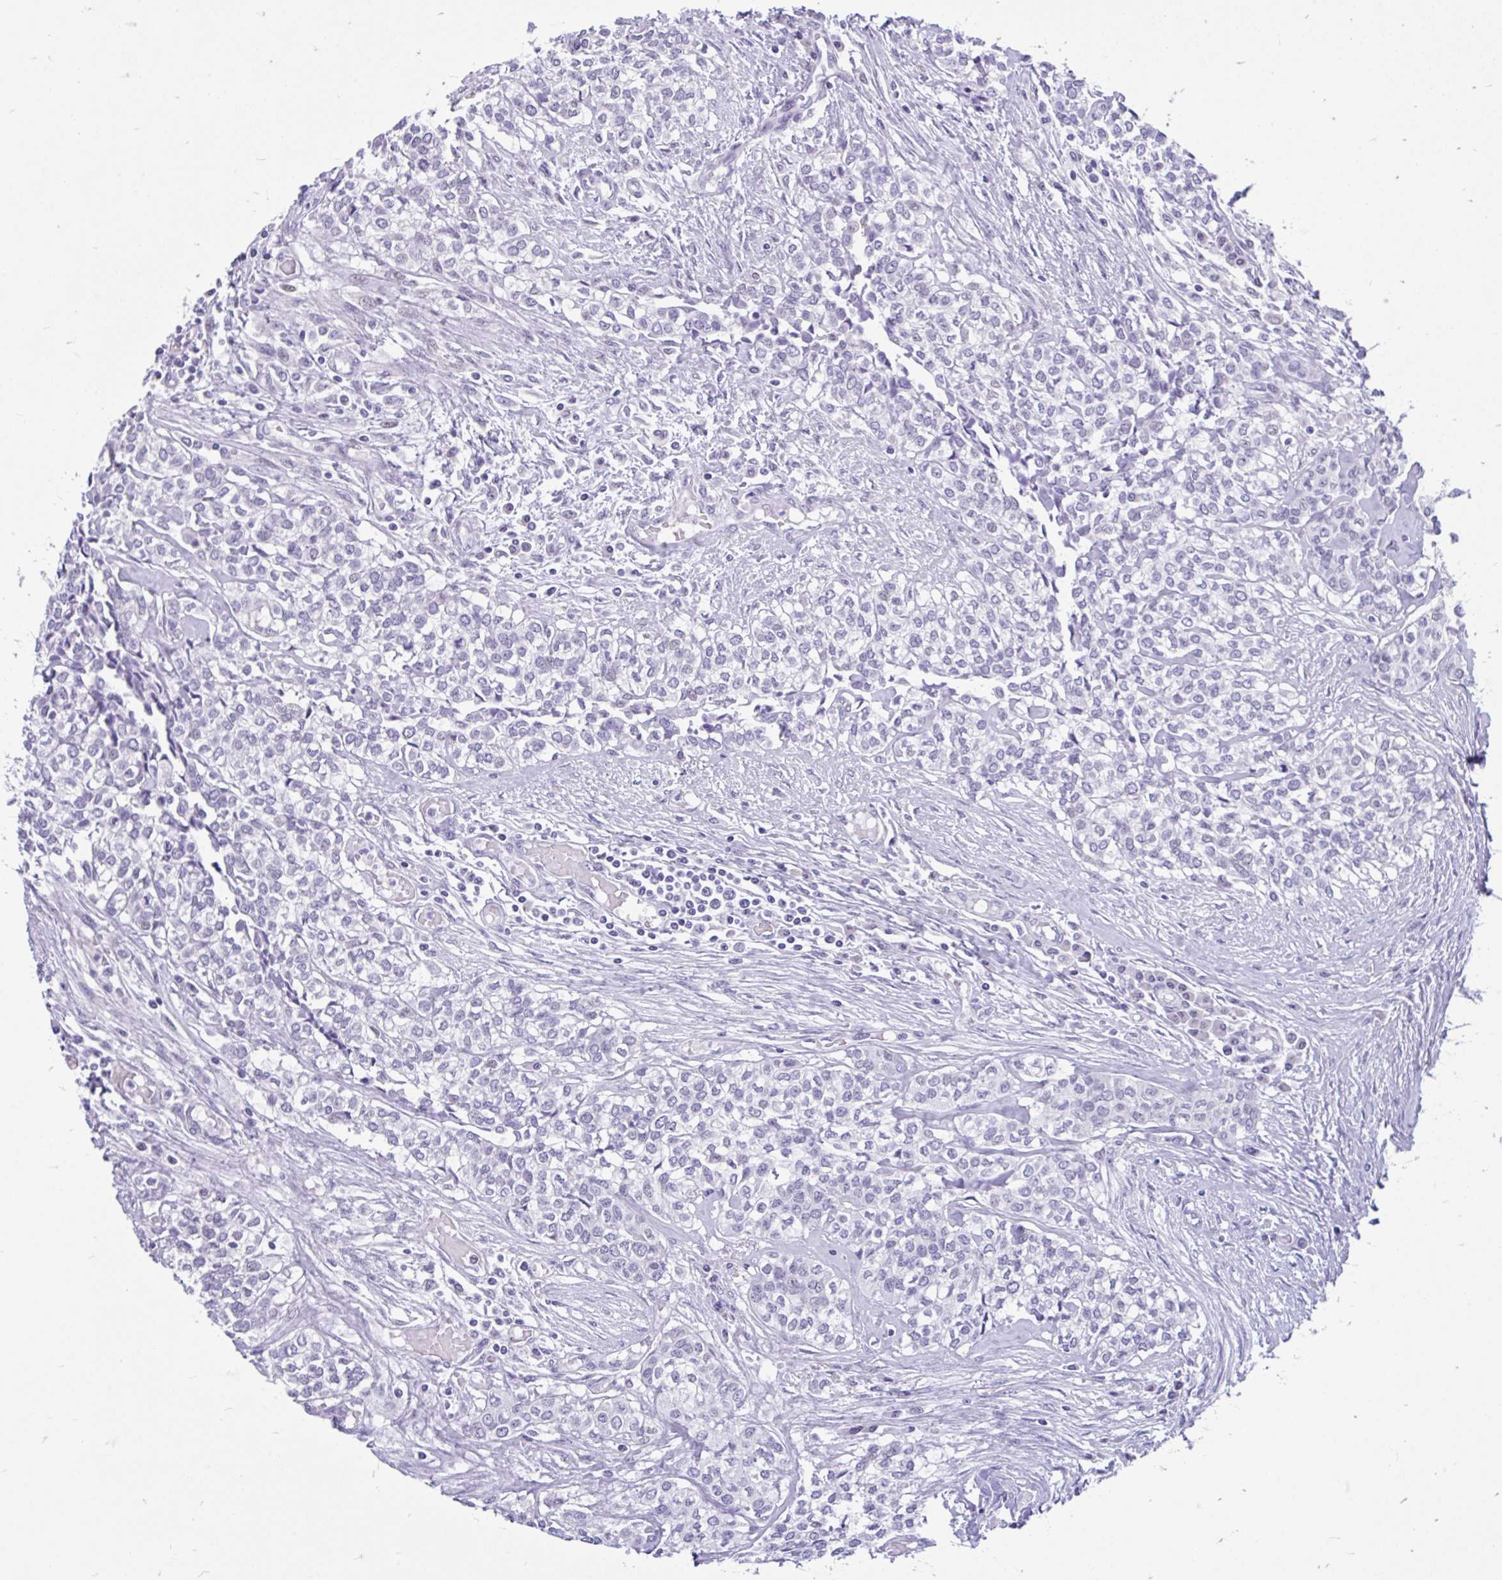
{"staining": {"intensity": "negative", "quantity": "none", "location": "none"}, "tissue": "head and neck cancer", "cell_type": "Tumor cells", "image_type": "cancer", "snomed": [{"axis": "morphology", "description": "Adenocarcinoma, NOS"}, {"axis": "topography", "description": "Head-Neck"}], "caption": "Histopathology image shows no significant protein staining in tumor cells of adenocarcinoma (head and neck). Nuclei are stained in blue.", "gene": "GLB1L2", "patient": {"sex": "male", "age": 81}}